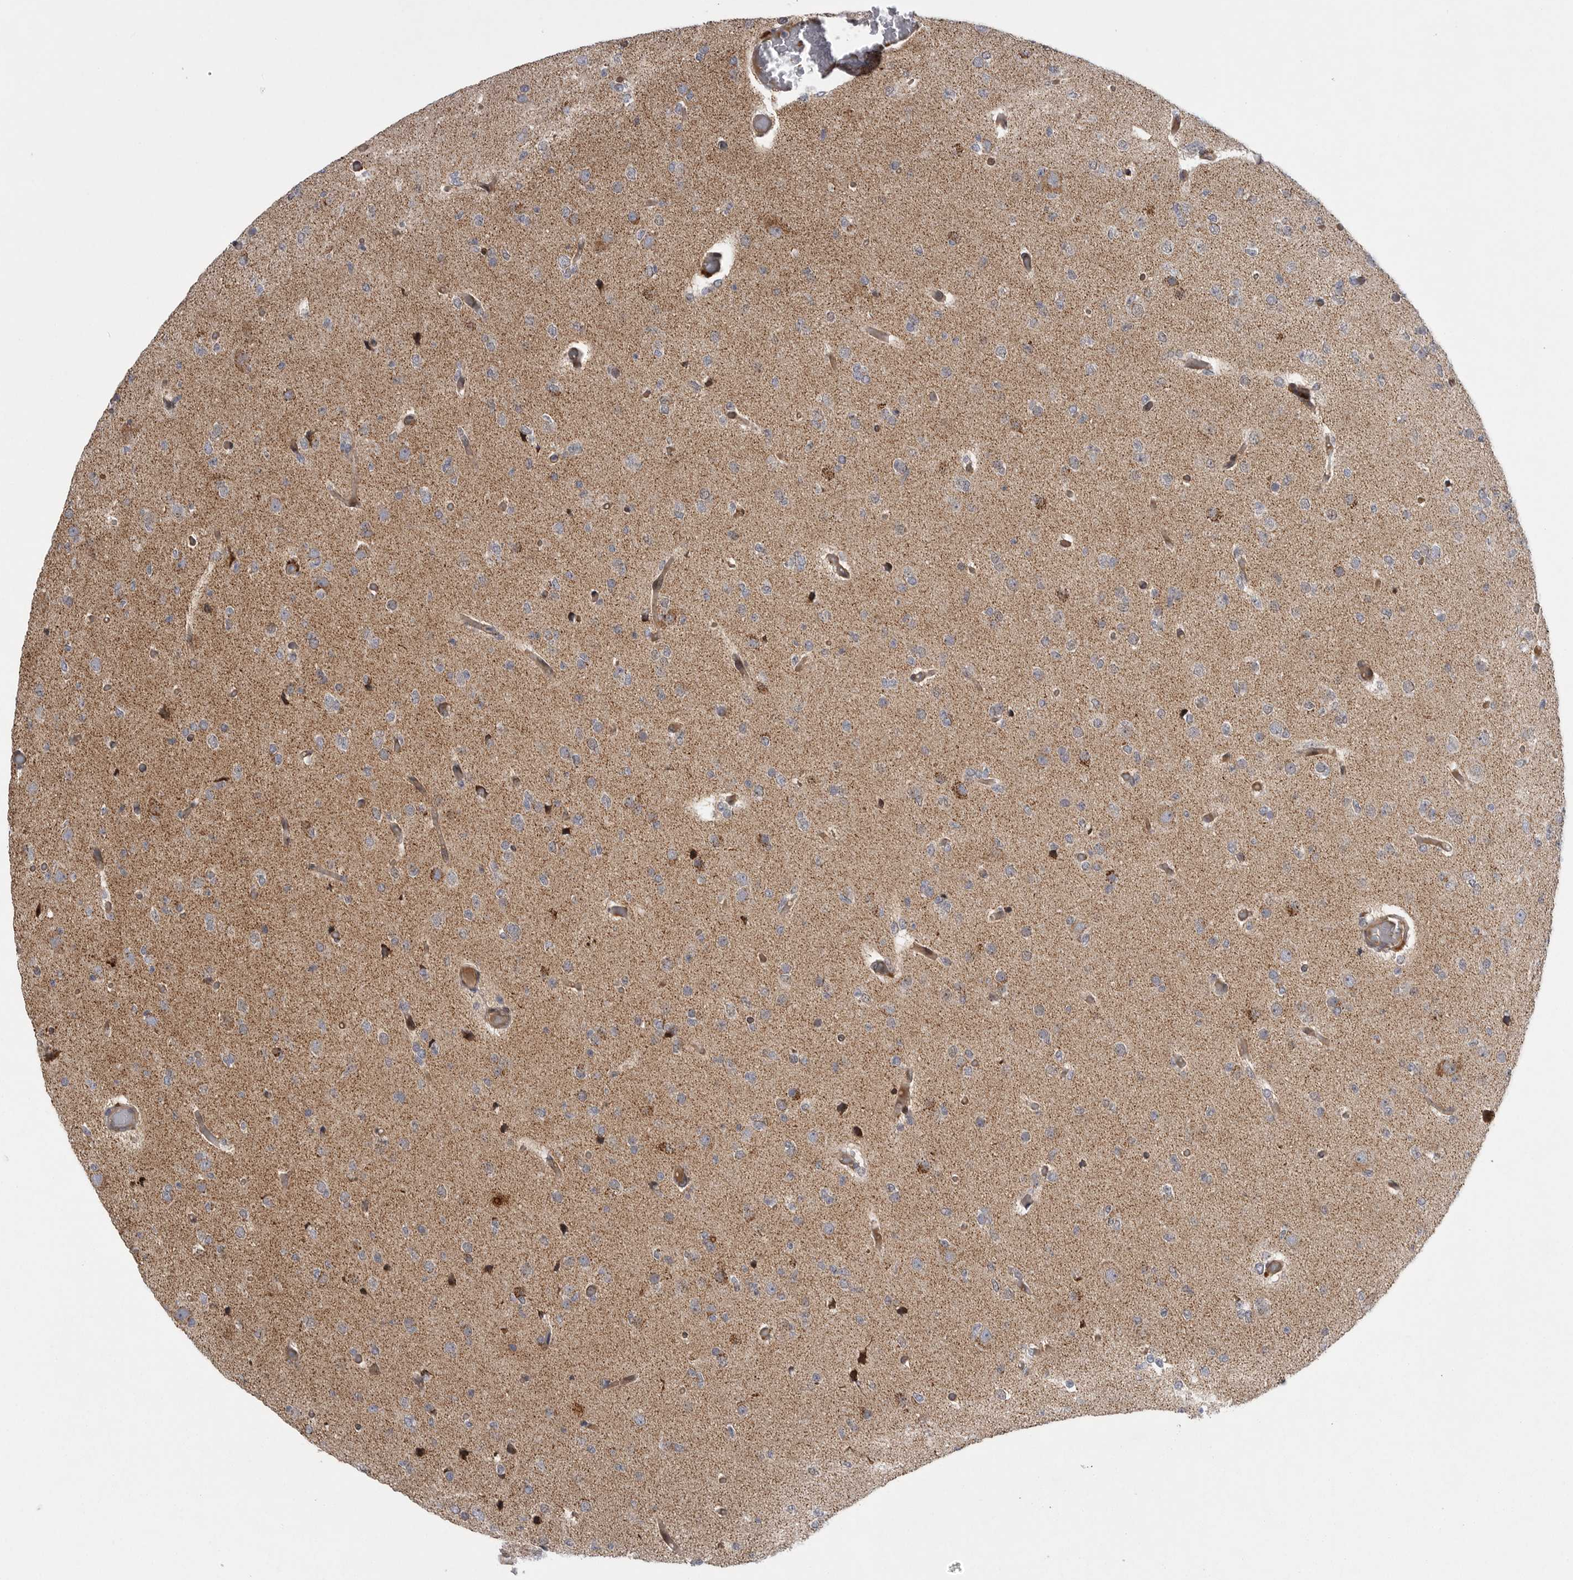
{"staining": {"intensity": "negative", "quantity": "none", "location": "none"}, "tissue": "glioma", "cell_type": "Tumor cells", "image_type": "cancer", "snomed": [{"axis": "morphology", "description": "Glioma, malignant, Low grade"}, {"axis": "topography", "description": "Brain"}], "caption": "The histopathology image displays no significant expression in tumor cells of malignant glioma (low-grade).", "gene": "TMPRSS11F", "patient": {"sex": "female", "age": 22}}